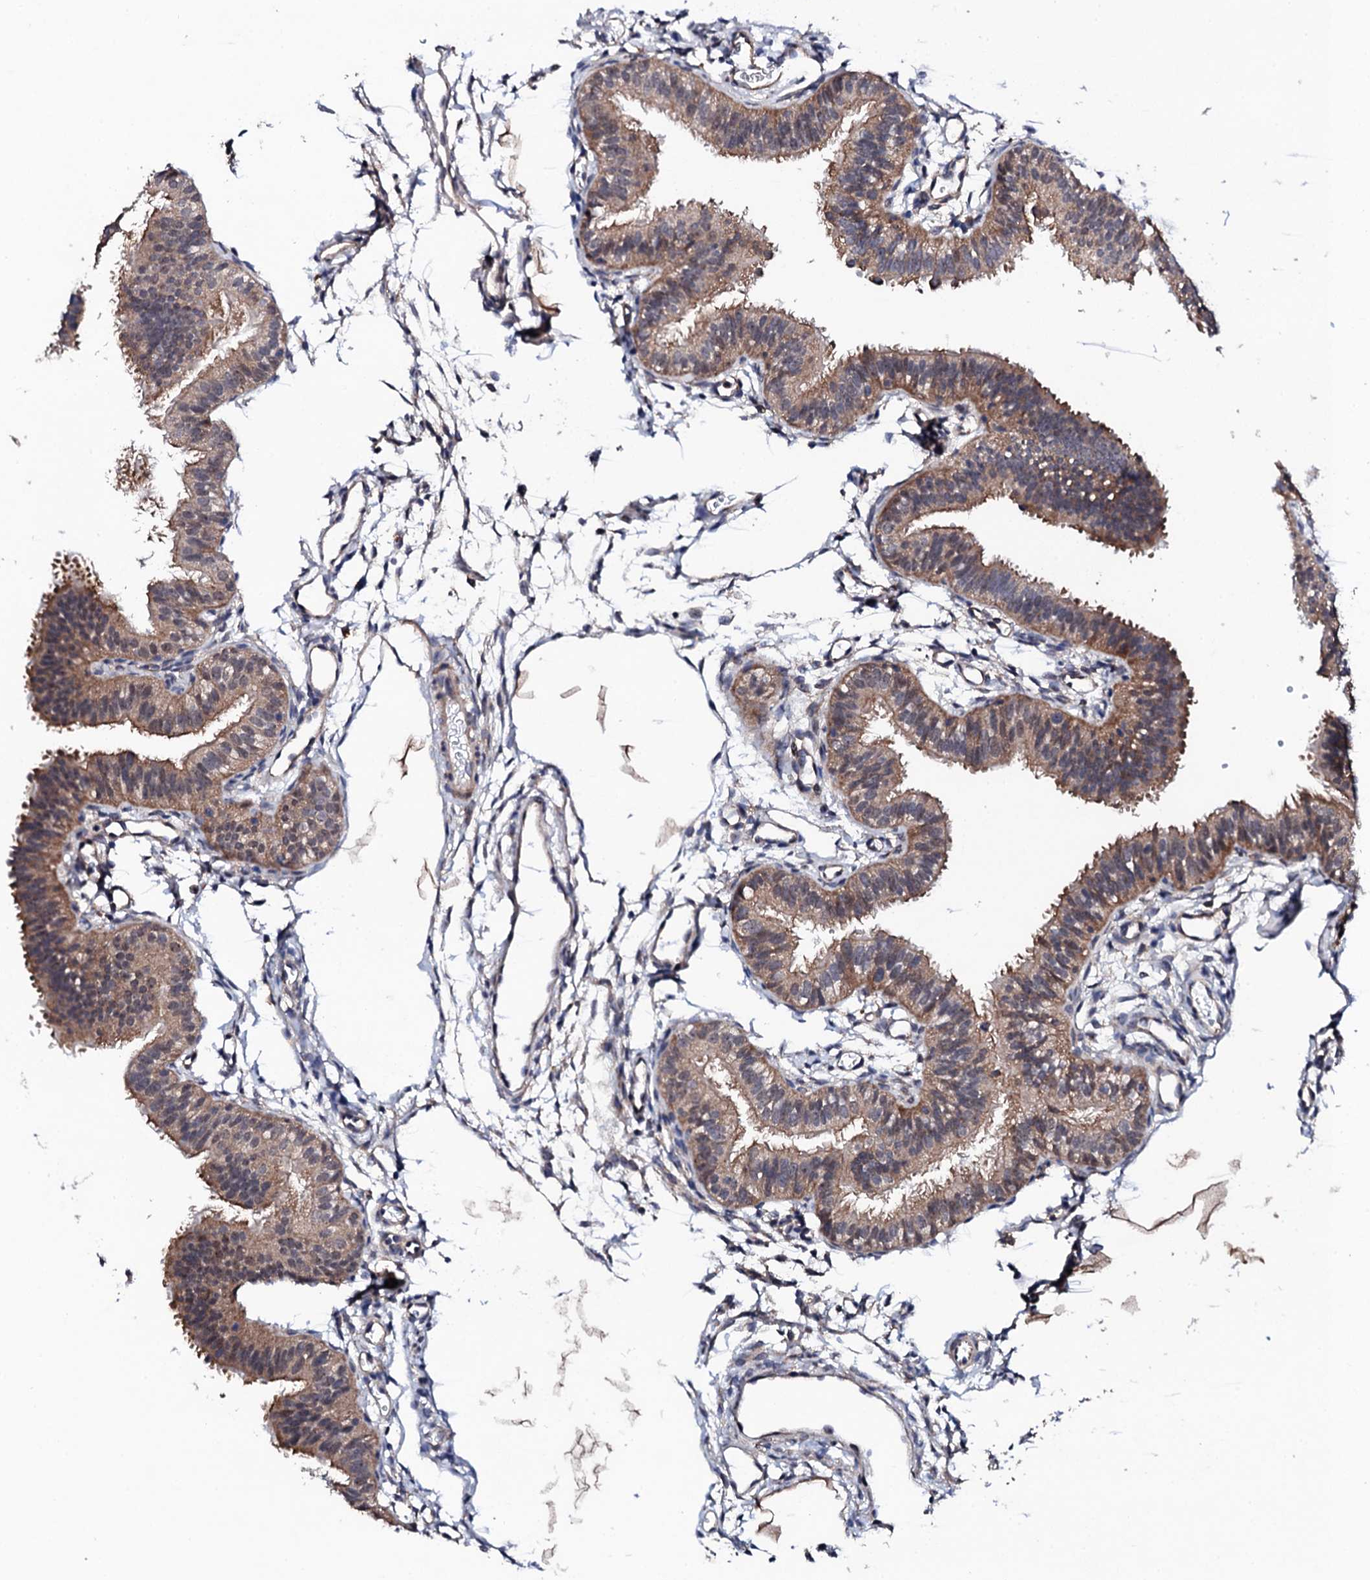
{"staining": {"intensity": "moderate", "quantity": ">75%", "location": "cytoplasmic/membranous"}, "tissue": "fallopian tube", "cell_type": "Glandular cells", "image_type": "normal", "snomed": [{"axis": "morphology", "description": "Normal tissue, NOS"}, {"axis": "topography", "description": "Fallopian tube"}], "caption": "Unremarkable fallopian tube shows moderate cytoplasmic/membranous staining in approximately >75% of glandular cells.", "gene": "IP6K1", "patient": {"sex": "female", "age": 35}}